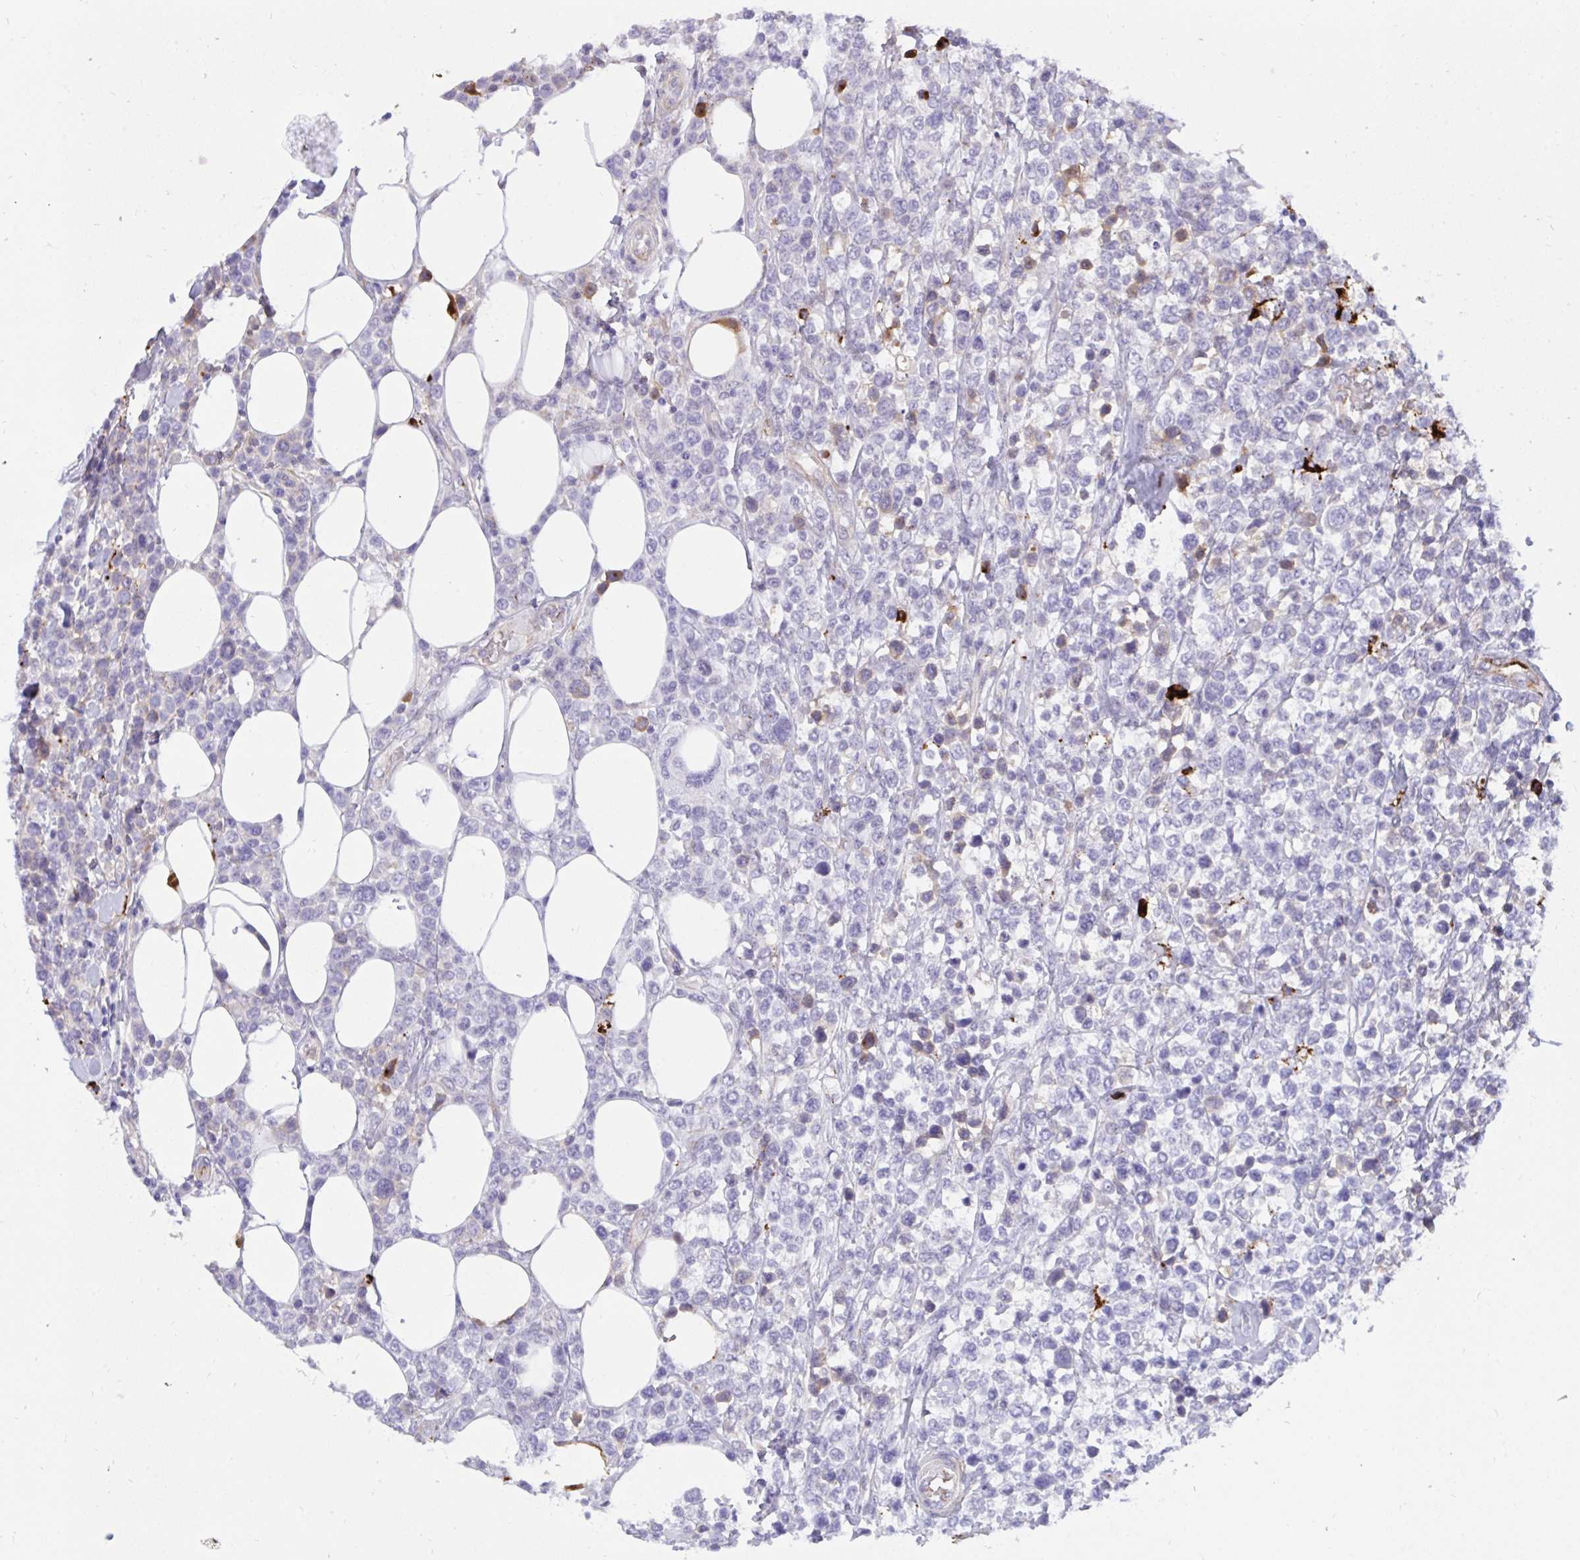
{"staining": {"intensity": "negative", "quantity": "none", "location": "none"}, "tissue": "lymphoma", "cell_type": "Tumor cells", "image_type": "cancer", "snomed": [{"axis": "morphology", "description": "Malignant lymphoma, non-Hodgkin's type, High grade"}, {"axis": "topography", "description": "Soft tissue"}], "caption": "The image displays no staining of tumor cells in high-grade malignant lymphoma, non-Hodgkin's type.", "gene": "F2", "patient": {"sex": "female", "age": 56}}